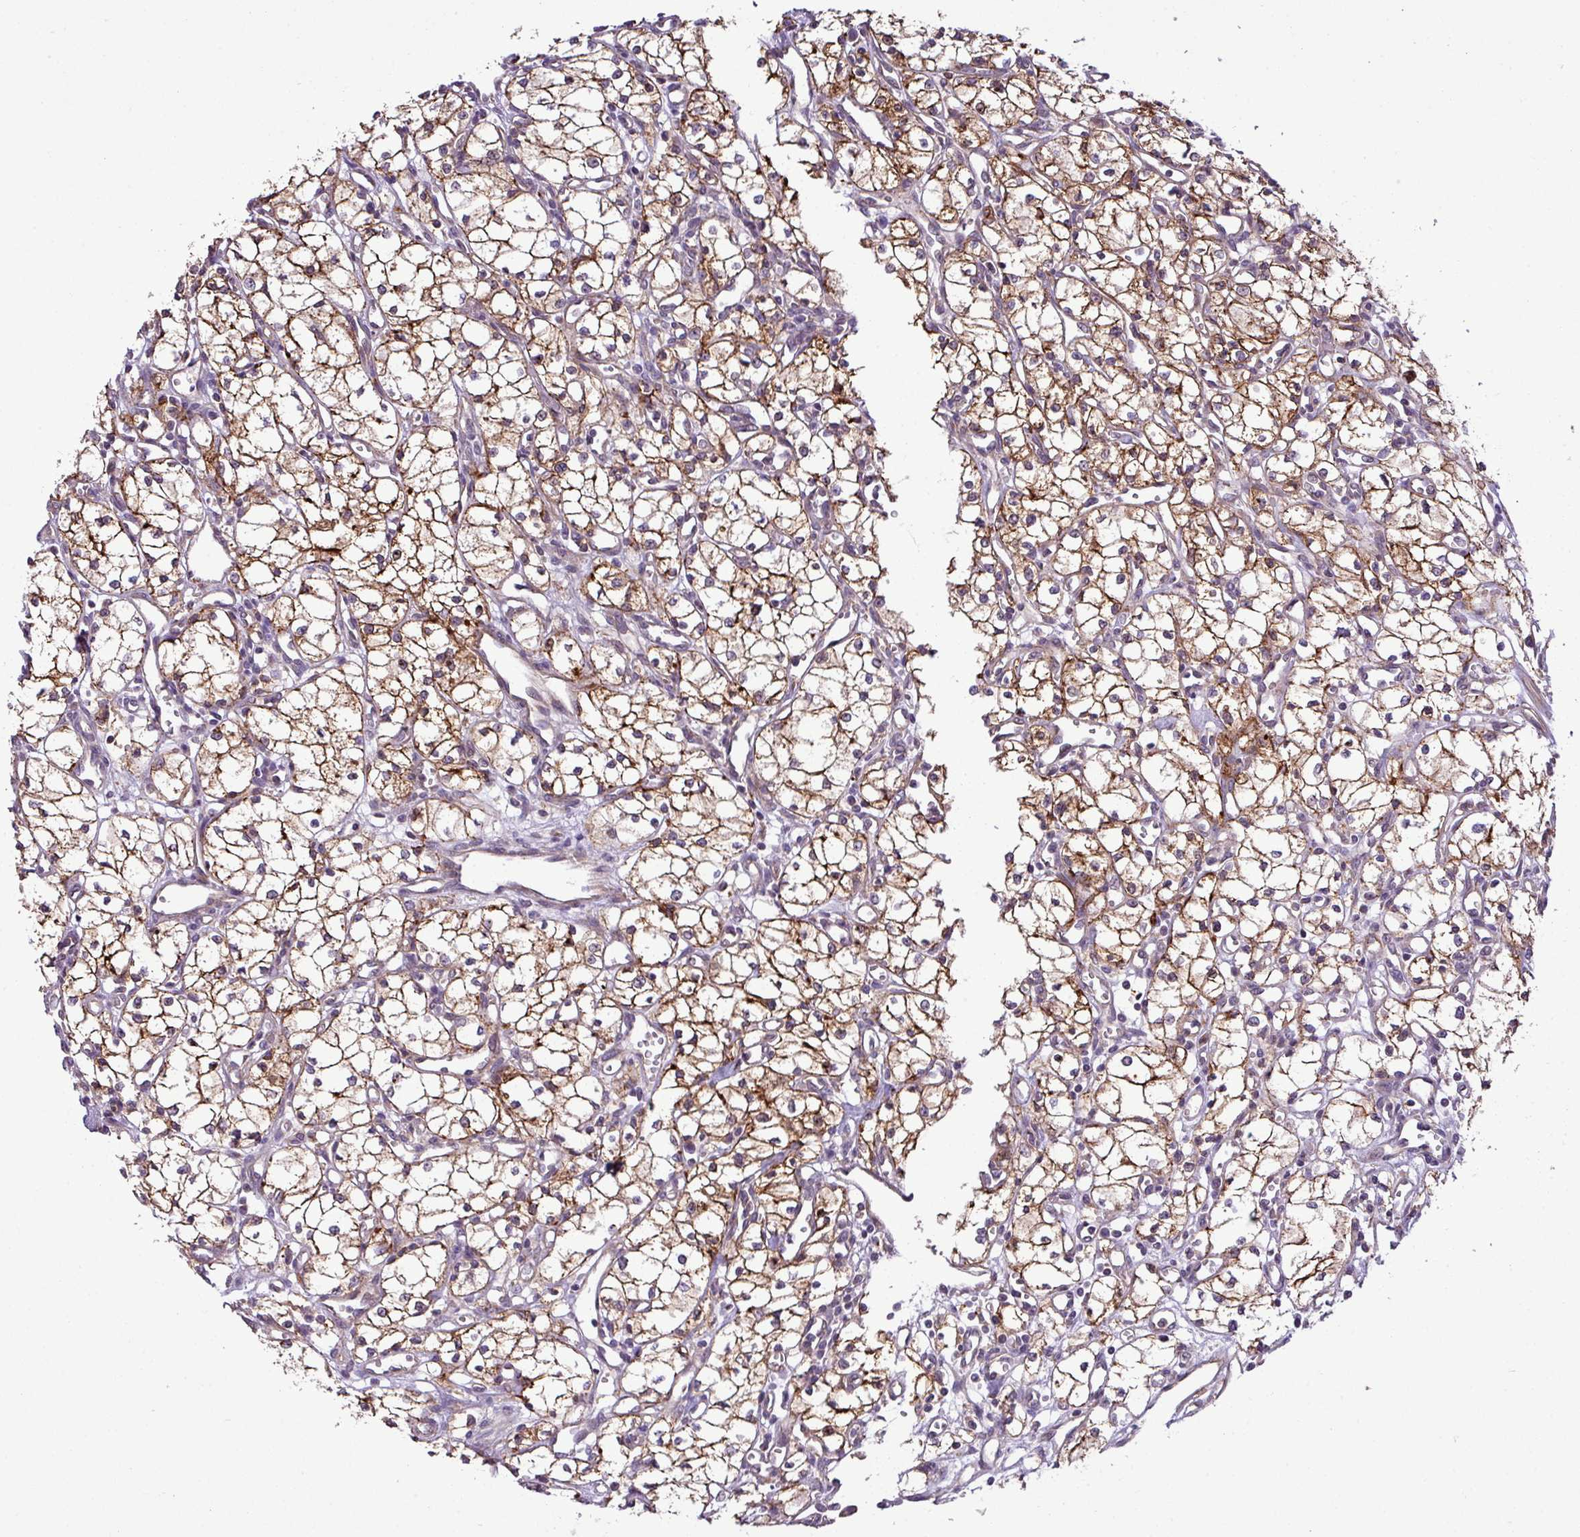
{"staining": {"intensity": "moderate", "quantity": ">75%", "location": "cytoplasmic/membranous"}, "tissue": "renal cancer", "cell_type": "Tumor cells", "image_type": "cancer", "snomed": [{"axis": "morphology", "description": "Adenocarcinoma, NOS"}, {"axis": "topography", "description": "Kidney"}], "caption": "Brown immunohistochemical staining in renal cancer shows moderate cytoplasmic/membranous positivity in approximately >75% of tumor cells.", "gene": "XIAP", "patient": {"sex": "male", "age": 59}}